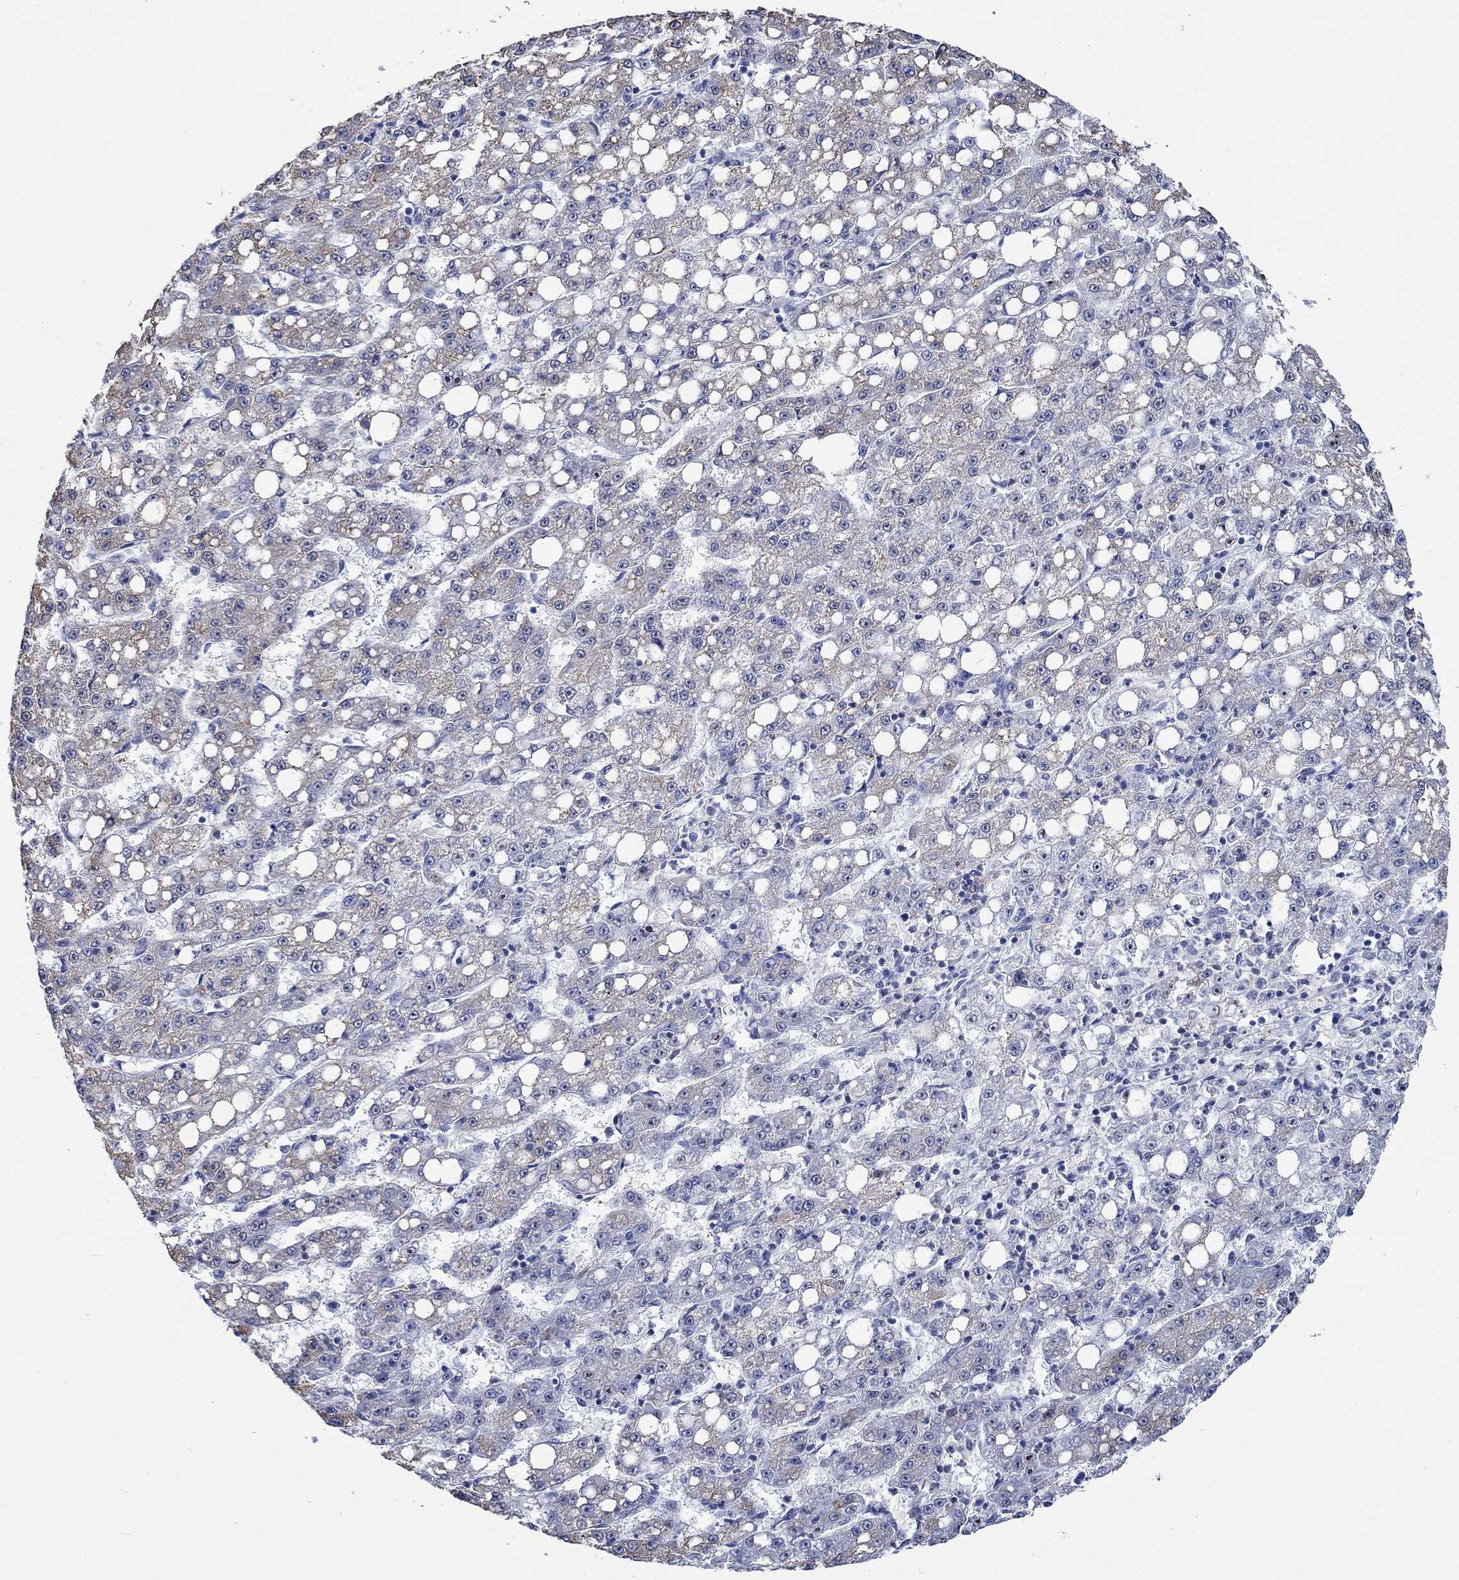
{"staining": {"intensity": "weak", "quantity": "25%-75%", "location": "cytoplasmic/membranous"}, "tissue": "liver cancer", "cell_type": "Tumor cells", "image_type": "cancer", "snomed": [{"axis": "morphology", "description": "Carcinoma, Hepatocellular, NOS"}, {"axis": "topography", "description": "Liver"}], "caption": "A histopathology image showing weak cytoplasmic/membranous staining in approximately 25%-75% of tumor cells in hepatocellular carcinoma (liver), as visualized by brown immunohistochemical staining.", "gene": "ZNF446", "patient": {"sex": "female", "age": 65}}